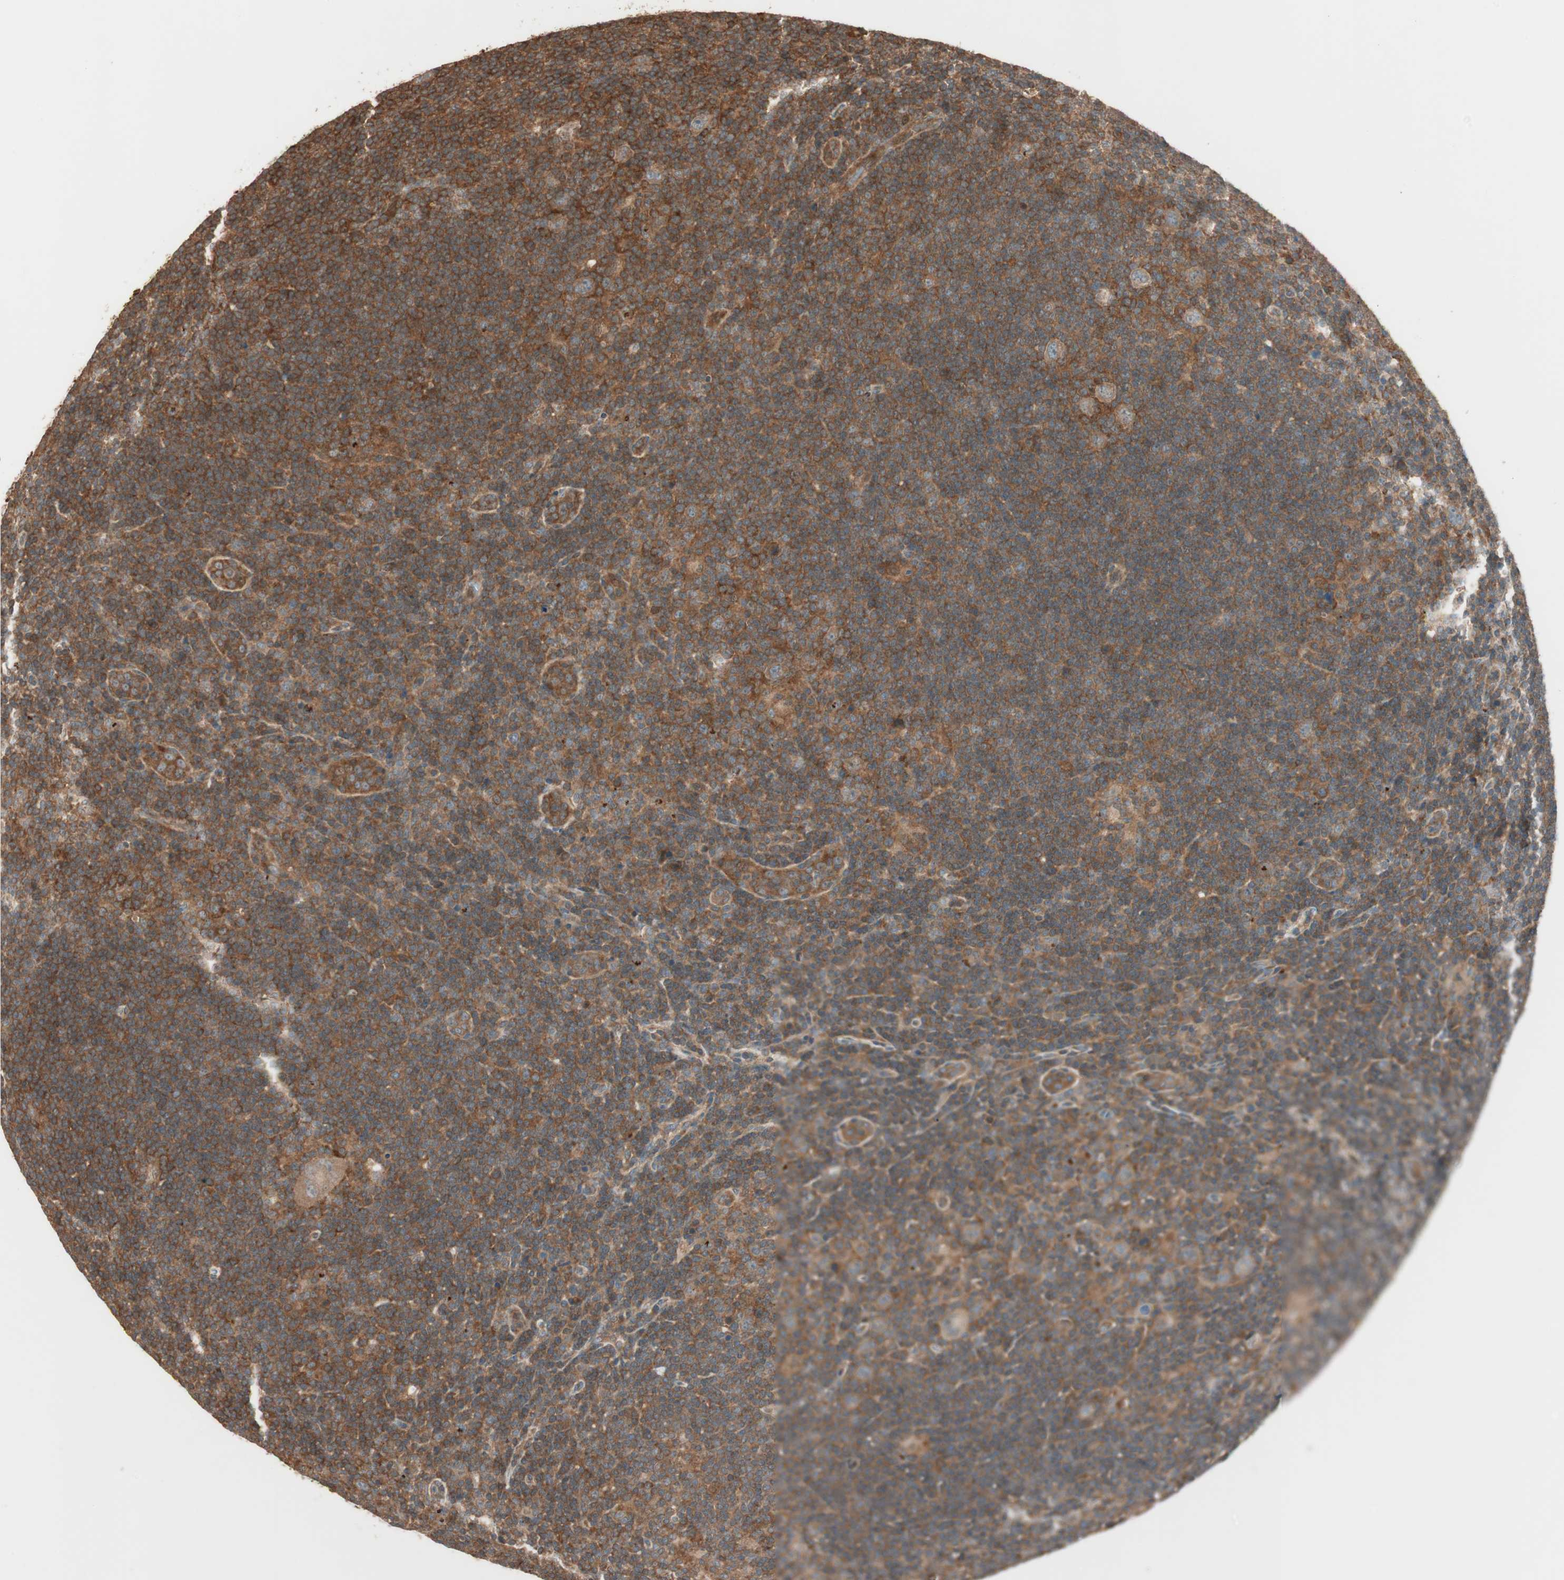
{"staining": {"intensity": "strong", "quantity": ">75%", "location": "cytoplasmic/membranous"}, "tissue": "lymphoma", "cell_type": "Tumor cells", "image_type": "cancer", "snomed": [{"axis": "morphology", "description": "Hodgkin's disease, NOS"}, {"axis": "topography", "description": "Lymph node"}], "caption": "A brown stain shows strong cytoplasmic/membranous expression of a protein in human lymphoma tumor cells. (DAB IHC with brightfield microscopy, high magnification).", "gene": "CNOT4", "patient": {"sex": "female", "age": 57}}